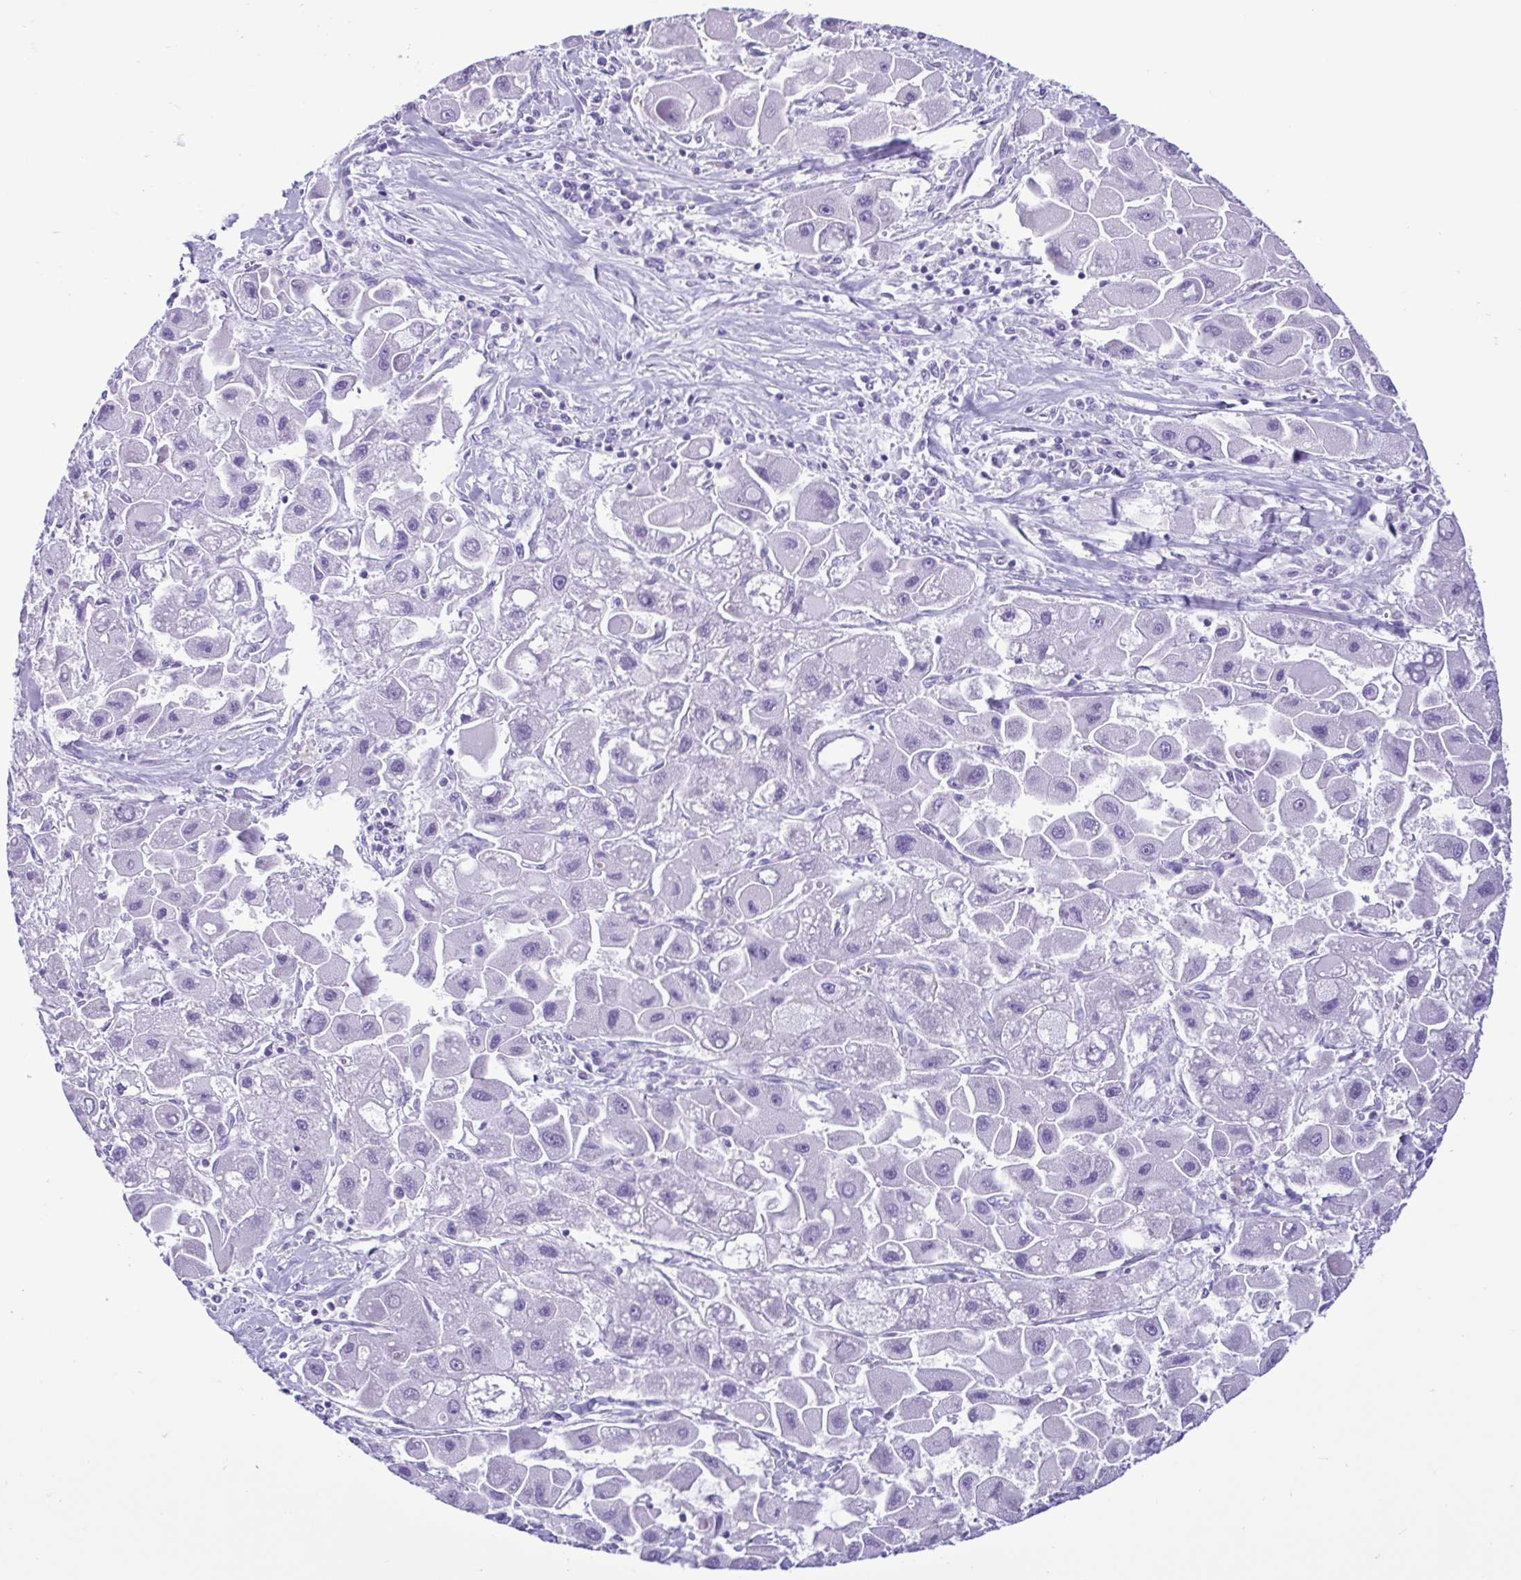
{"staining": {"intensity": "negative", "quantity": "none", "location": "none"}, "tissue": "liver cancer", "cell_type": "Tumor cells", "image_type": "cancer", "snomed": [{"axis": "morphology", "description": "Carcinoma, Hepatocellular, NOS"}, {"axis": "topography", "description": "Liver"}], "caption": "This is an immunohistochemistry (IHC) image of human liver hepatocellular carcinoma. There is no expression in tumor cells.", "gene": "SPATA16", "patient": {"sex": "male", "age": 24}}